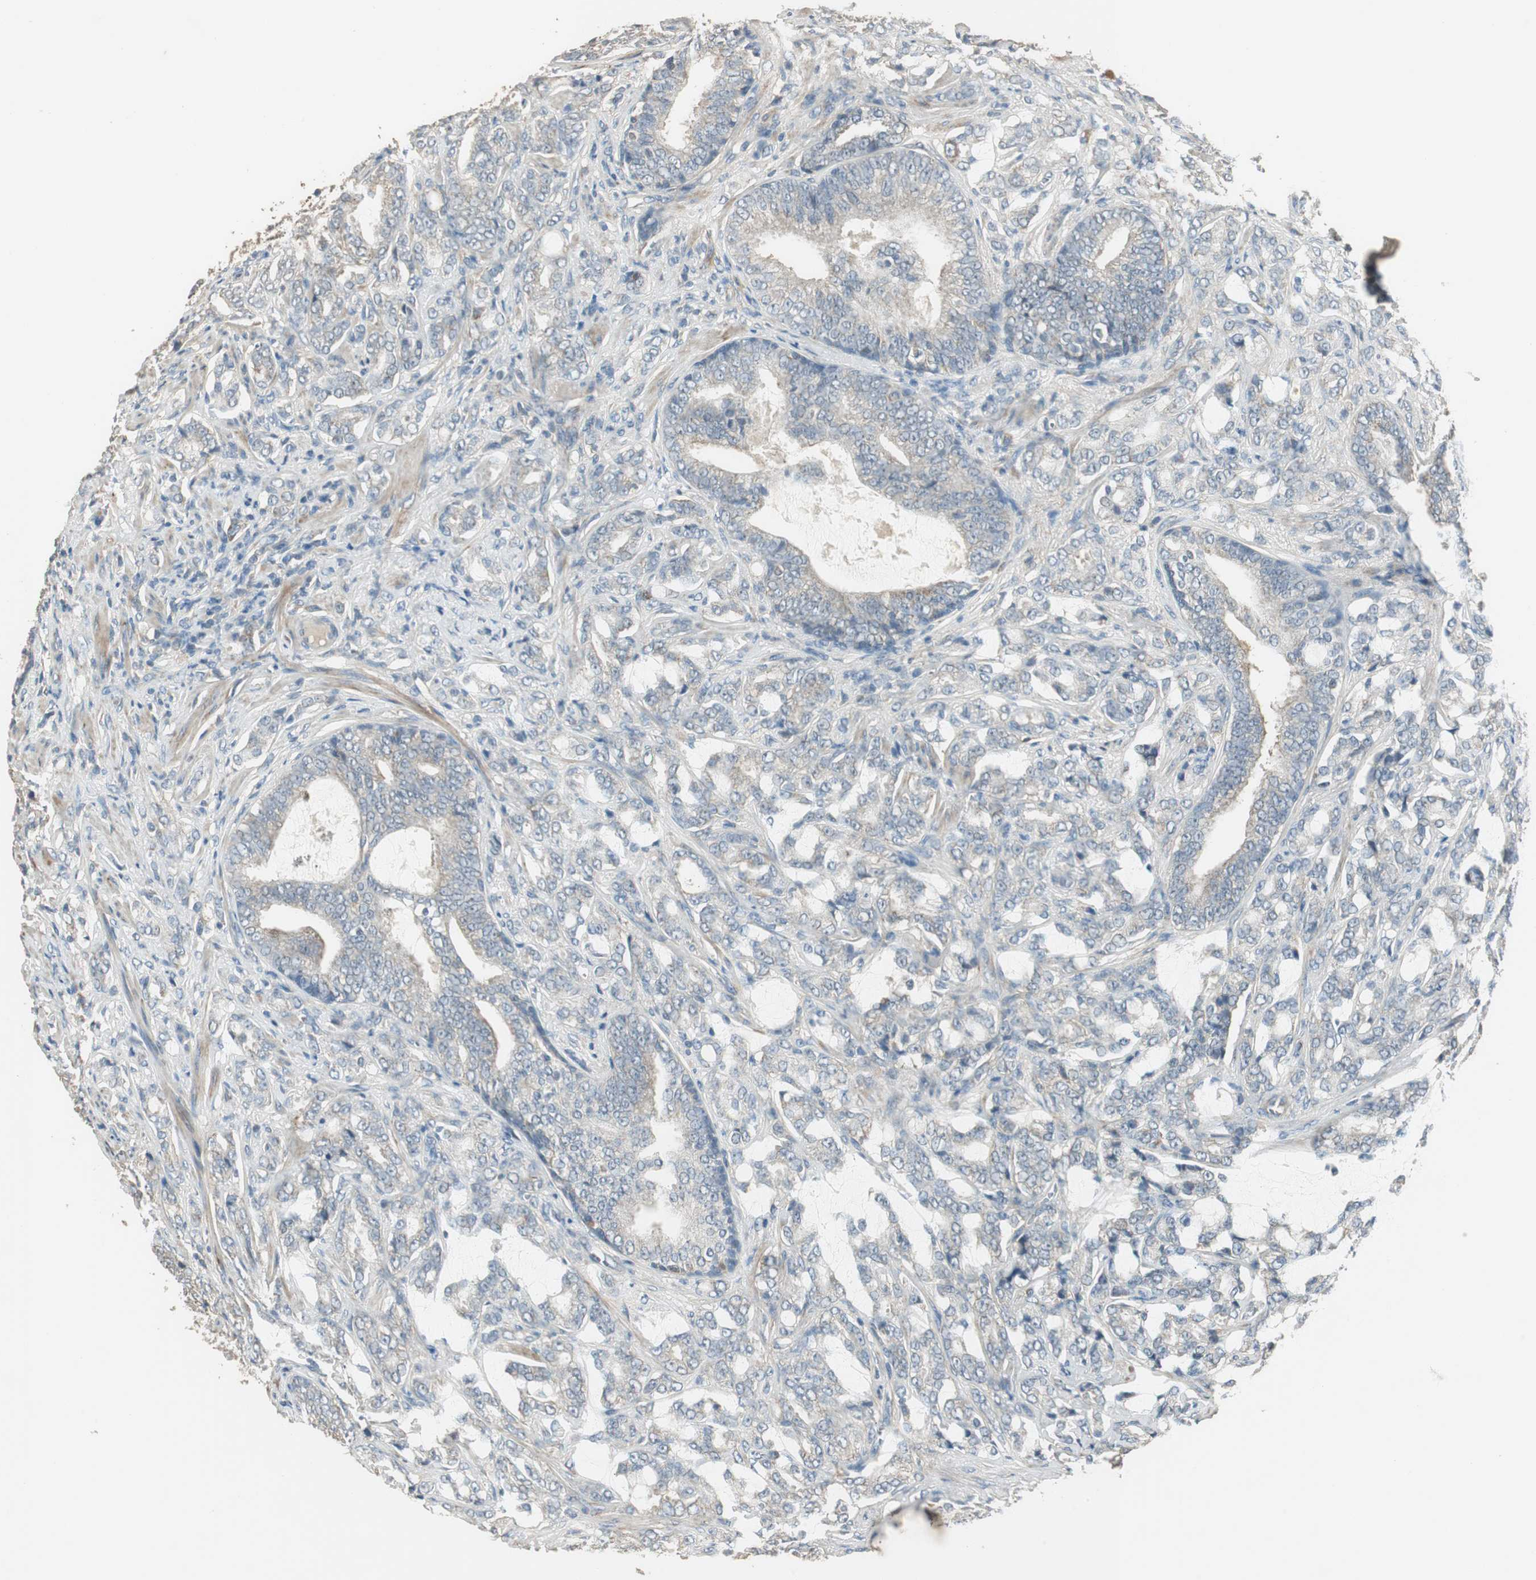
{"staining": {"intensity": "weak", "quantity": "25%-75%", "location": "cytoplasmic/membranous"}, "tissue": "prostate cancer", "cell_type": "Tumor cells", "image_type": "cancer", "snomed": [{"axis": "morphology", "description": "Adenocarcinoma, Low grade"}, {"axis": "topography", "description": "Prostate"}], "caption": "Immunohistochemistry (IHC) micrograph of neoplastic tissue: human prostate cancer stained using immunohistochemistry (IHC) shows low levels of weak protein expression localized specifically in the cytoplasmic/membranous of tumor cells, appearing as a cytoplasmic/membranous brown color.", "gene": "MSTO1", "patient": {"sex": "male", "age": 58}}